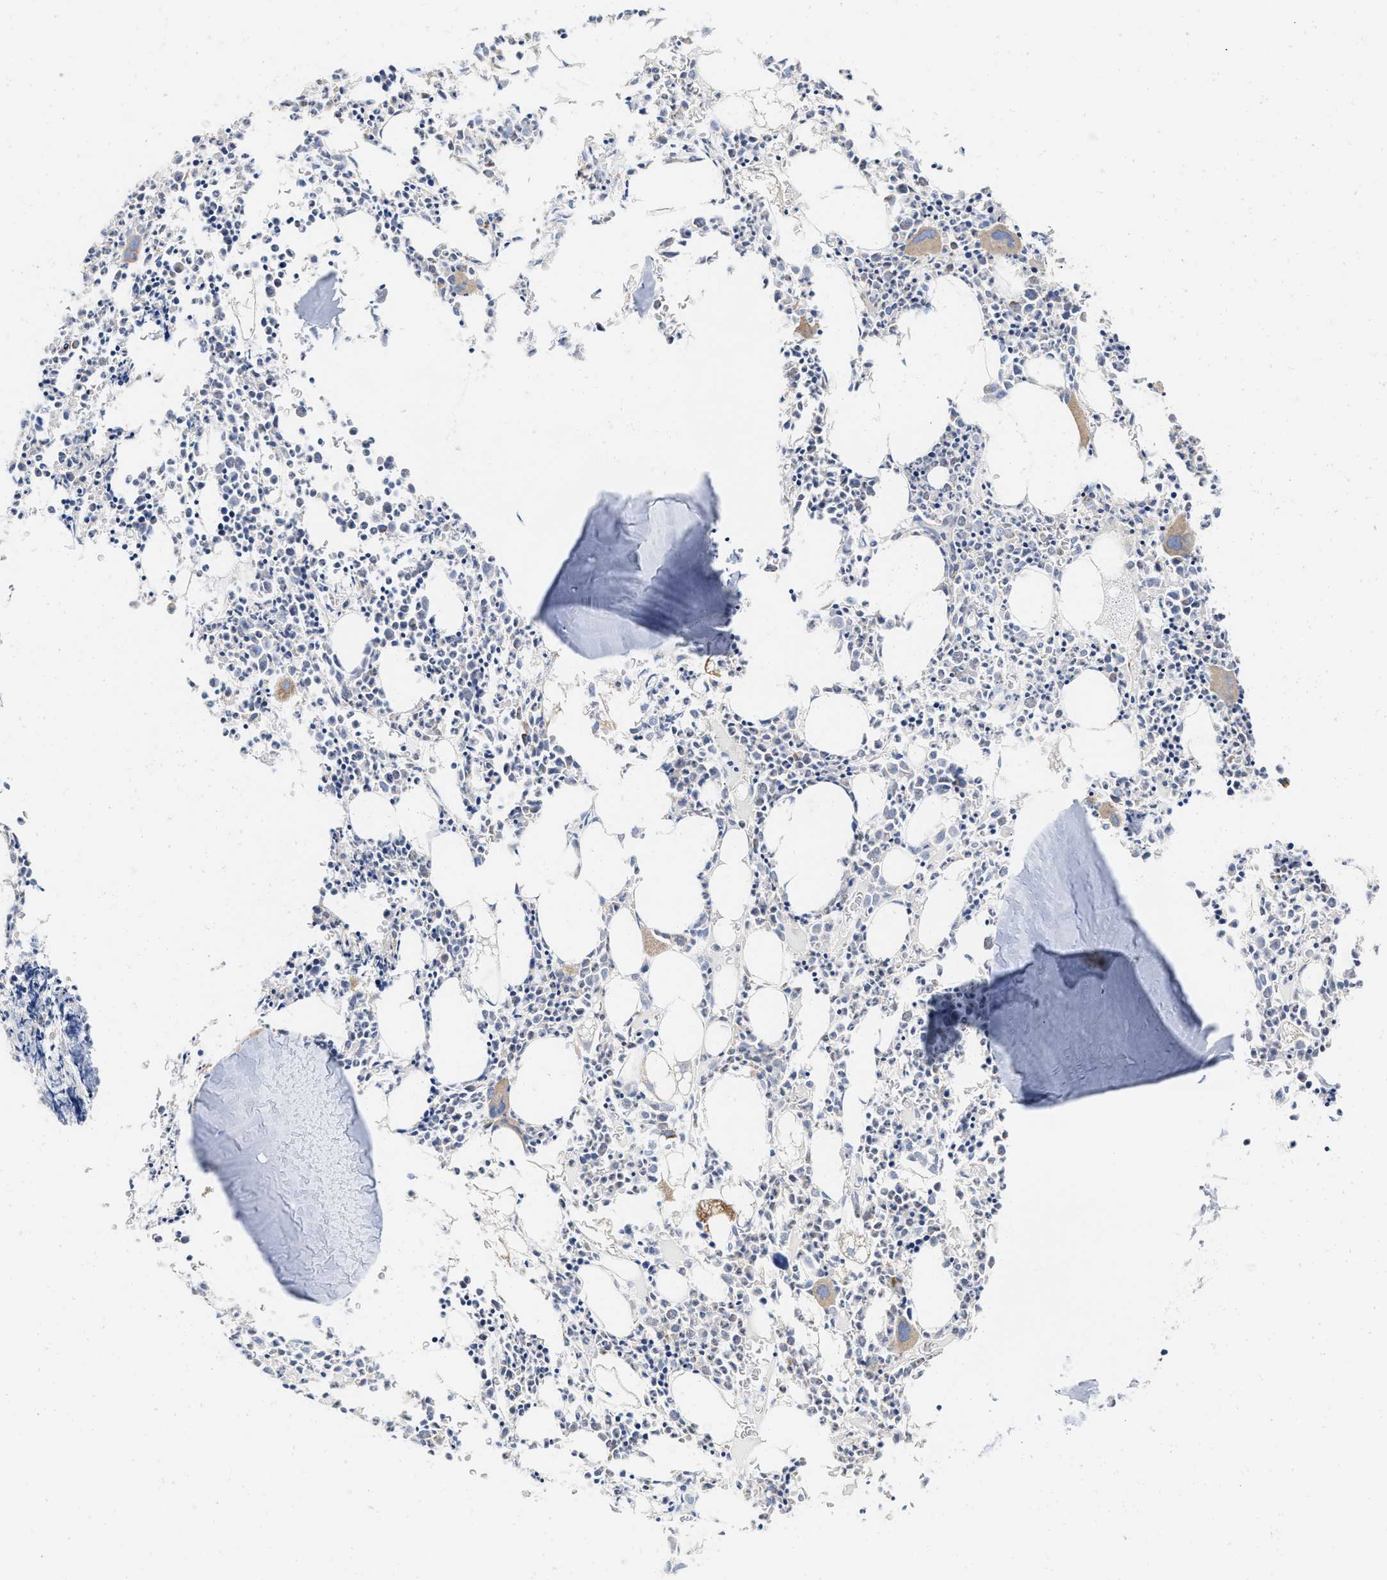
{"staining": {"intensity": "moderate", "quantity": "<25%", "location": "cytoplasmic/membranous"}, "tissue": "bone marrow", "cell_type": "Hematopoietic cells", "image_type": "normal", "snomed": [{"axis": "morphology", "description": "Normal tissue, NOS"}, {"axis": "morphology", "description": "Inflammation, NOS"}, {"axis": "topography", "description": "Bone marrow"}], "caption": "Immunohistochemistry of normal human bone marrow reveals low levels of moderate cytoplasmic/membranous staining in approximately <25% of hematopoietic cells. Immunohistochemistry stains the protein of interest in brown and the nuclei are stained blue.", "gene": "GRB10", "patient": {"sex": "female", "age": 40}}